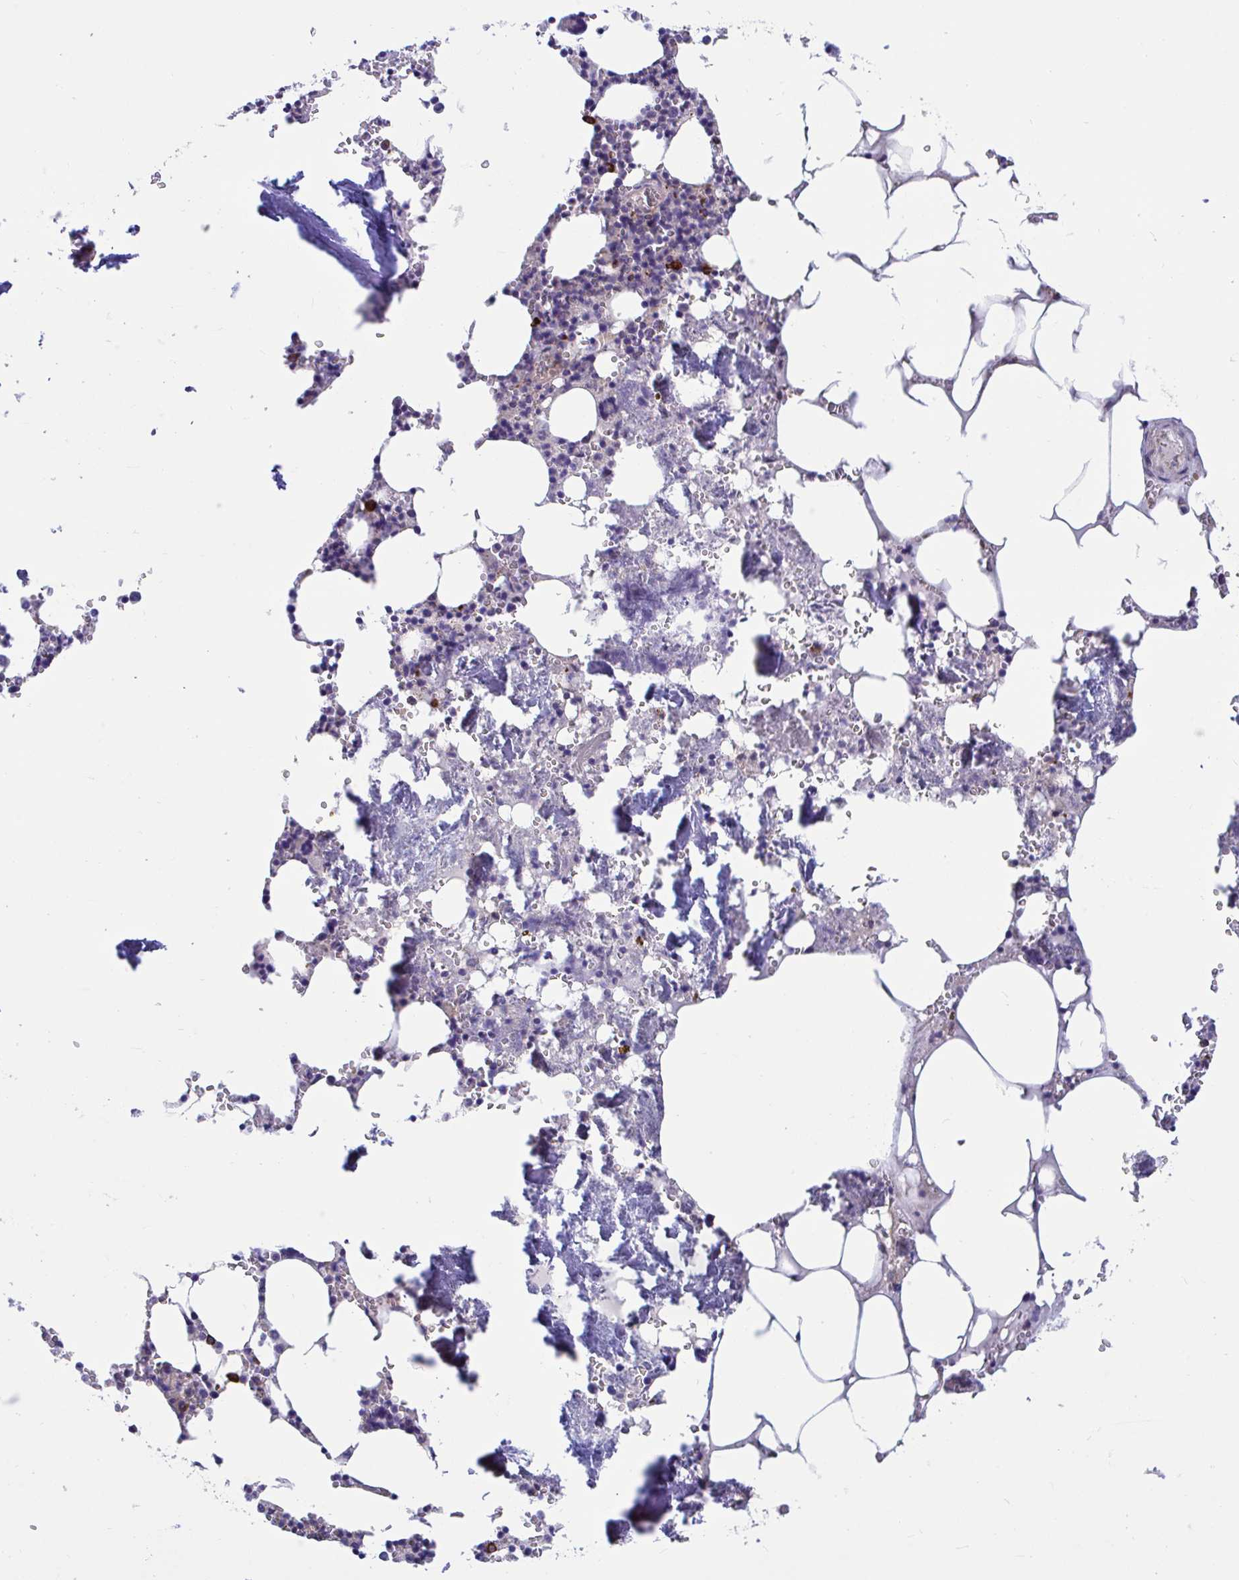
{"staining": {"intensity": "strong", "quantity": "<25%", "location": "cytoplasmic/membranous"}, "tissue": "bone marrow", "cell_type": "Hematopoietic cells", "image_type": "normal", "snomed": [{"axis": "morphology", "description": "Normal tissue, NOS"}, {"axis": "topography", "description": "Bone marrow"}], "caption": "High-power microscopy captured an immunohistochemistry (IHC) micrograph of normal bone marrow, revealing strong cytoplasmic/membranous expression in approximately <25% of hematopoietic cells. (DAB (3,3'-diaminobenzidine) = brown stain, brightfield microscopy at high magnification).", "gene": "WBP1", "patient": {"sex": "male", "age": 54}}